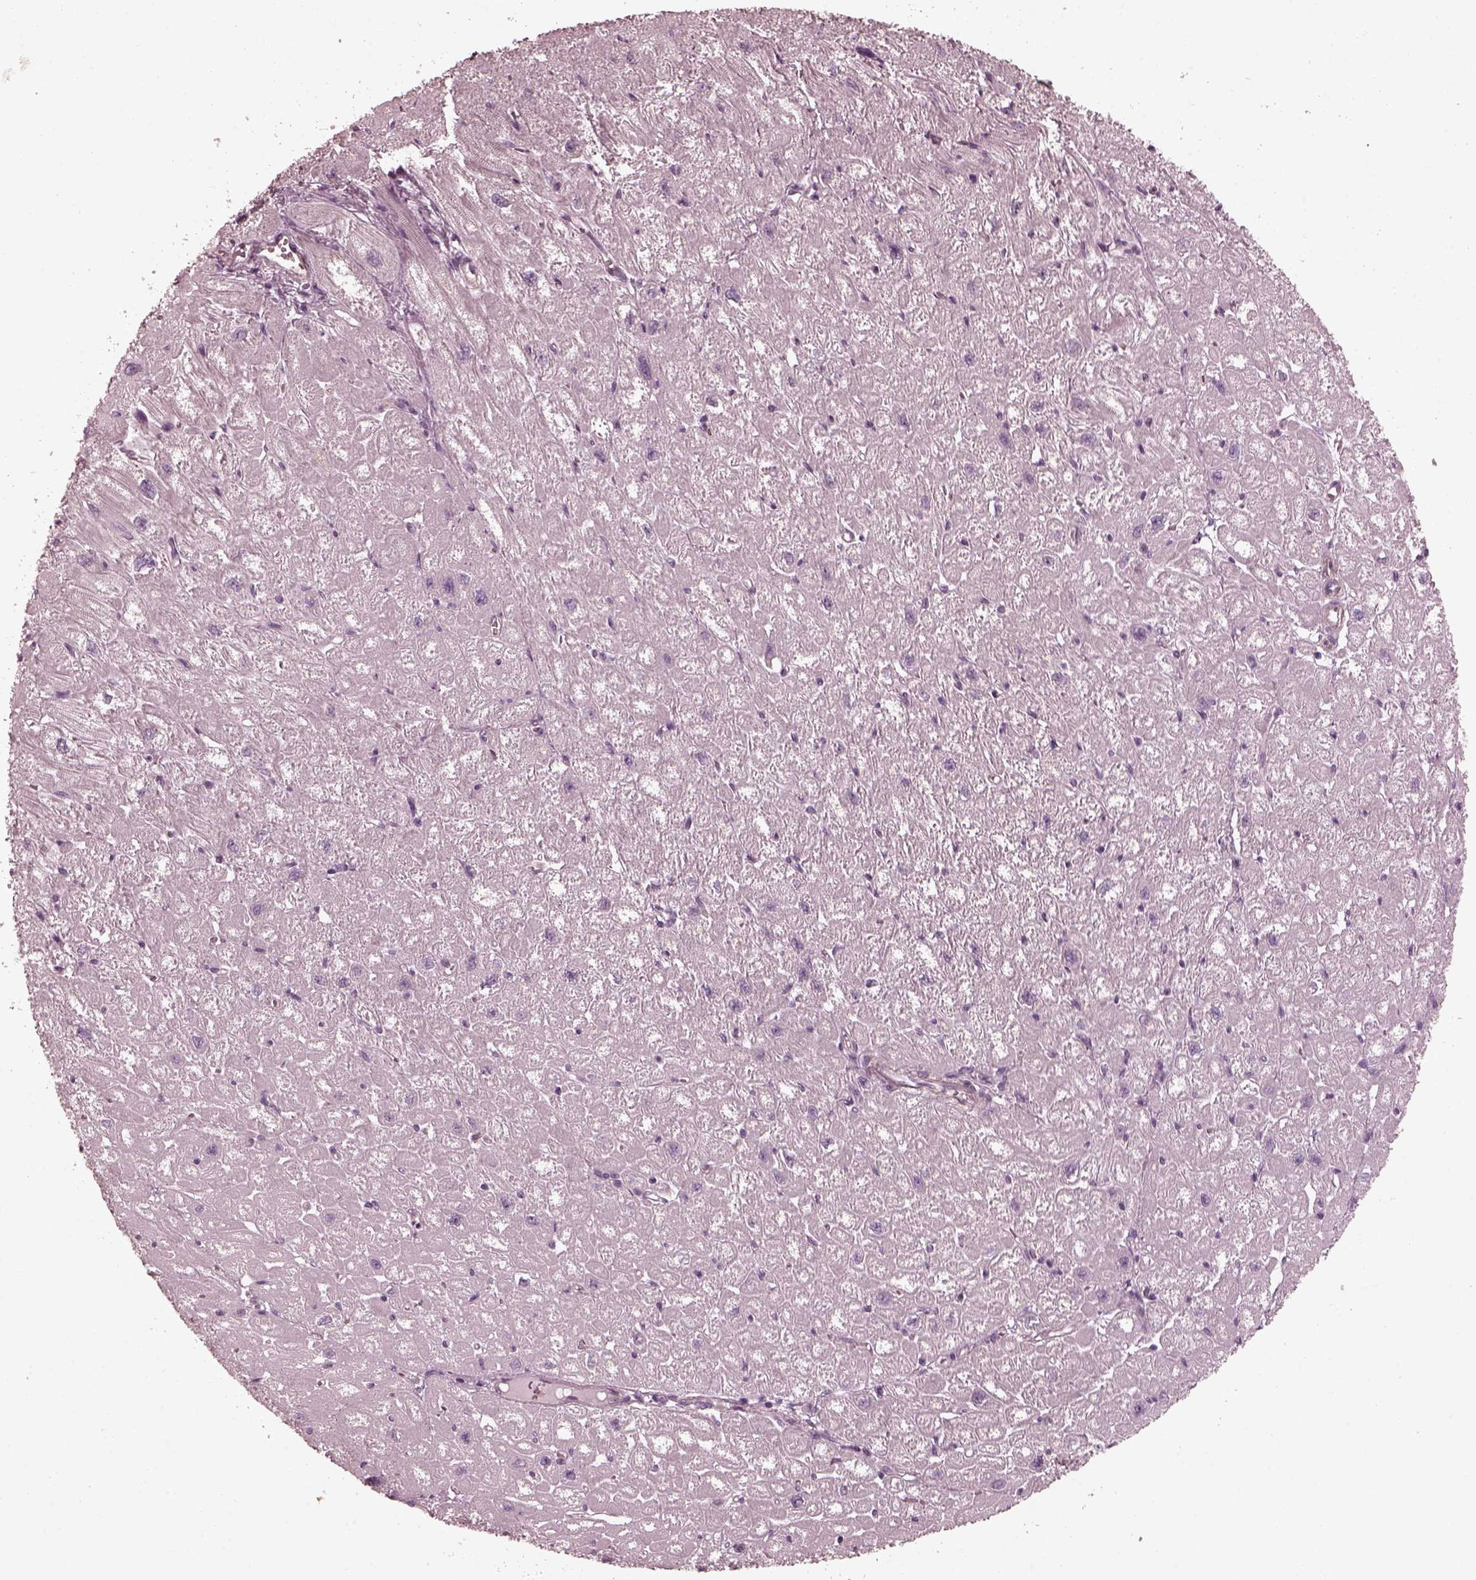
{"staining": {"intensity": "negative", "quantity": "none", "location": "none"}, "tissue": "heart muscle", "cell_type": "Cardiomyocytes", "image_type": "normal", "snomed": [{"axis": "morphology", "description": "Normal tissue, NOS"}, {"axis": "topography", "description": "Heart"}], "caption": "A high-resolution histopathology image shows IHC staining of benign heart muscle, which shows no significant positivity in cardiomyocytes.", "gene": "KIF6", "patient": {"sex": "male", "age": 61}}